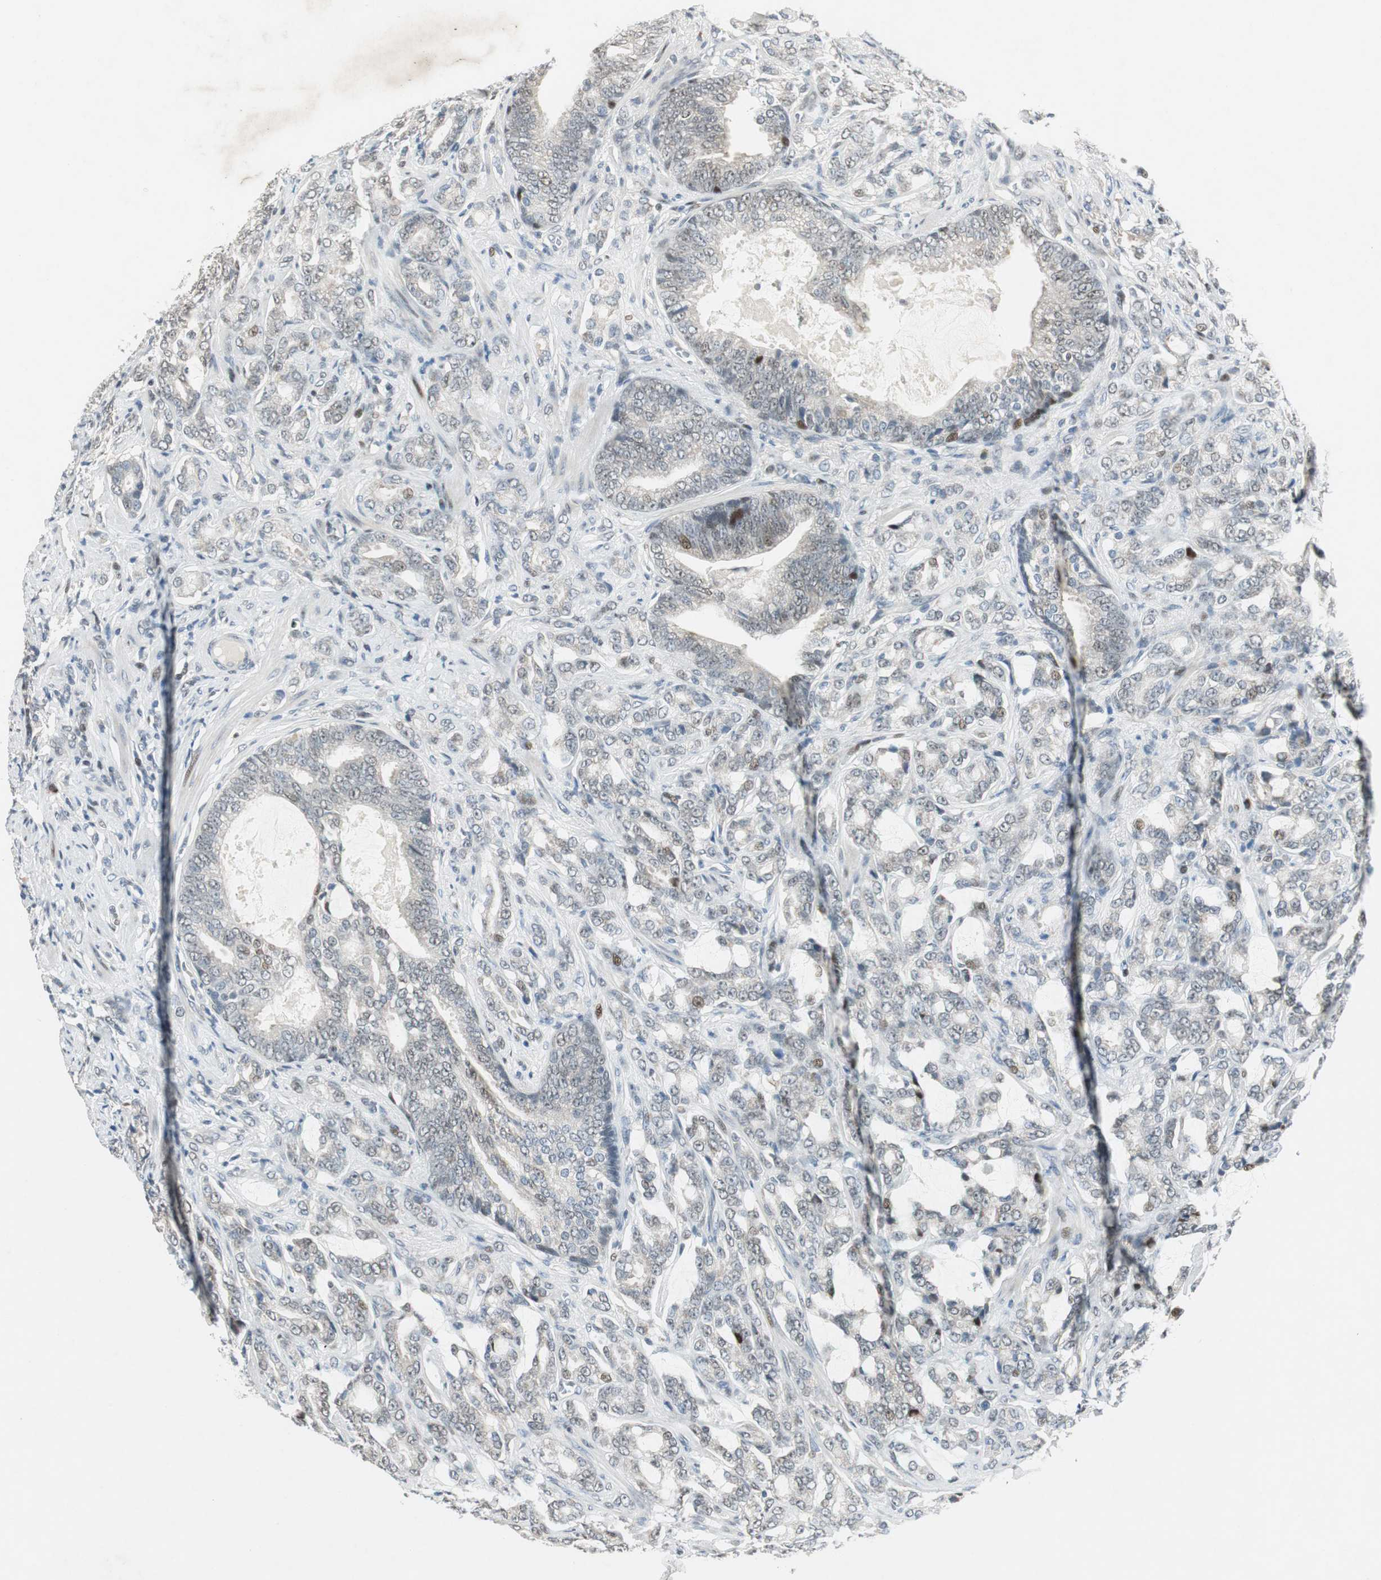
{"staining": {"intensity": "weak", "quantity": "<25%", "location": "nuclear"}, "tissue": "prostate cancer", "cell_type": "Tumor cells", "image_type": "cancer", "snomed": [{"axis": "morphology", "description": "Adenocarcinoma, Low grade"}, {"axis": "topography", "description": "Prostate"}], "caption": "An image of human adenocarcinoma (low-grade) (prostate) is negative for staining in tumor cells.", "gene": "AJUBA", "patient": {"sex": "male", "age": 58}}